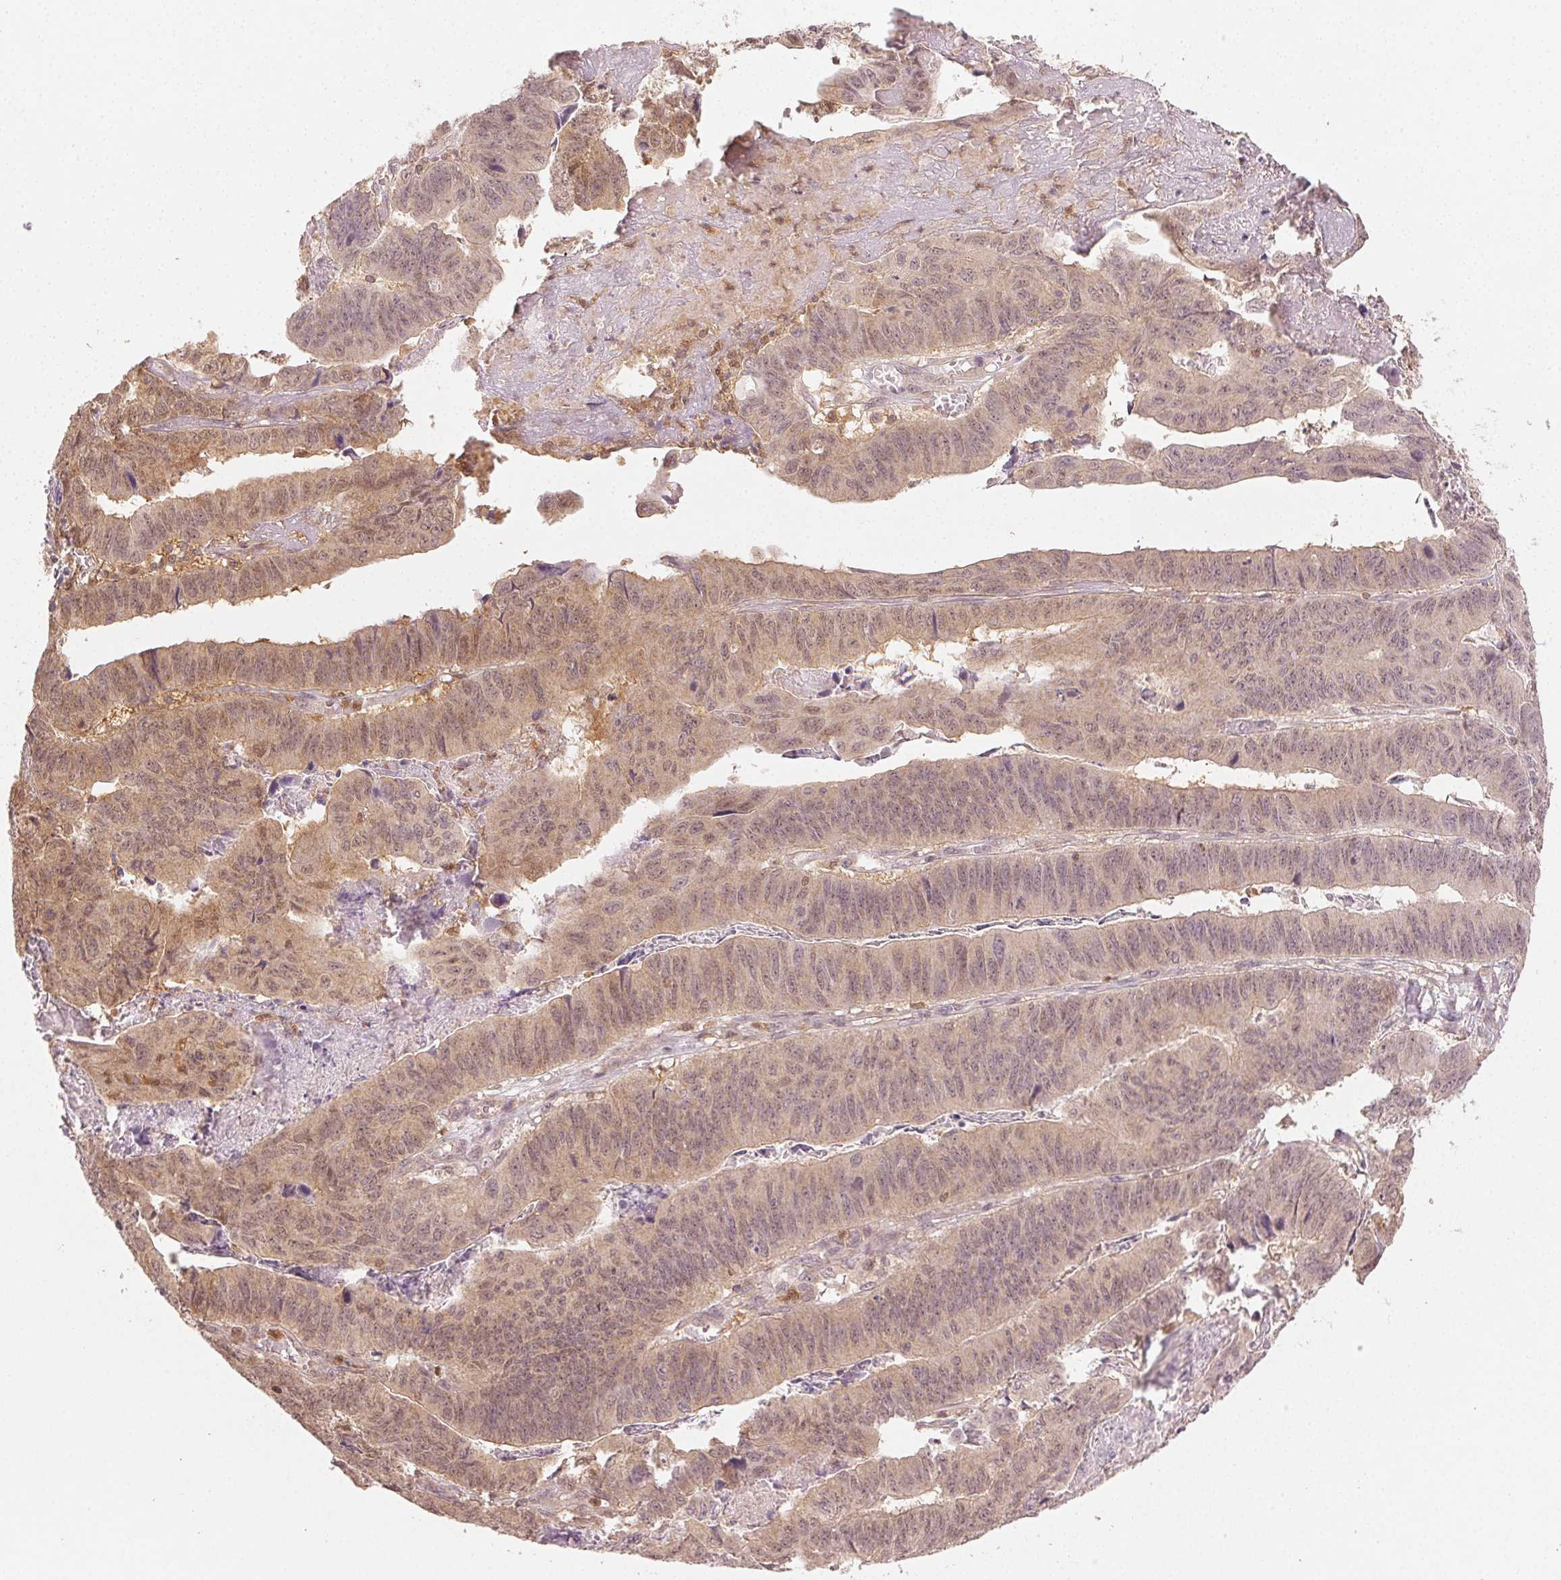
{"staining": {"intensity": "weak", "quantity": "25%-75%", "location": "cytoplasmic/membranous,nuclear"}, "tissue": "stomach cancer", "cell_type": "Tumor cells", "image_type": "cancer", "snomed": [{"axis": "morphology", "description": "Adenocarcinoma, NOS"}, {"axis": "topography", "description": "Stomach, lower"}], "caption": "An immunohistochemistry histopathology image of neoplastic tissue is shown. Protein staining in brown shows weak cytoplasmic/membranous and nuclear positivity in stomach adenocarcinoma within tumor cells.", "gene": "MAPK14", "patient": {"sex": "male", "age": 77}}